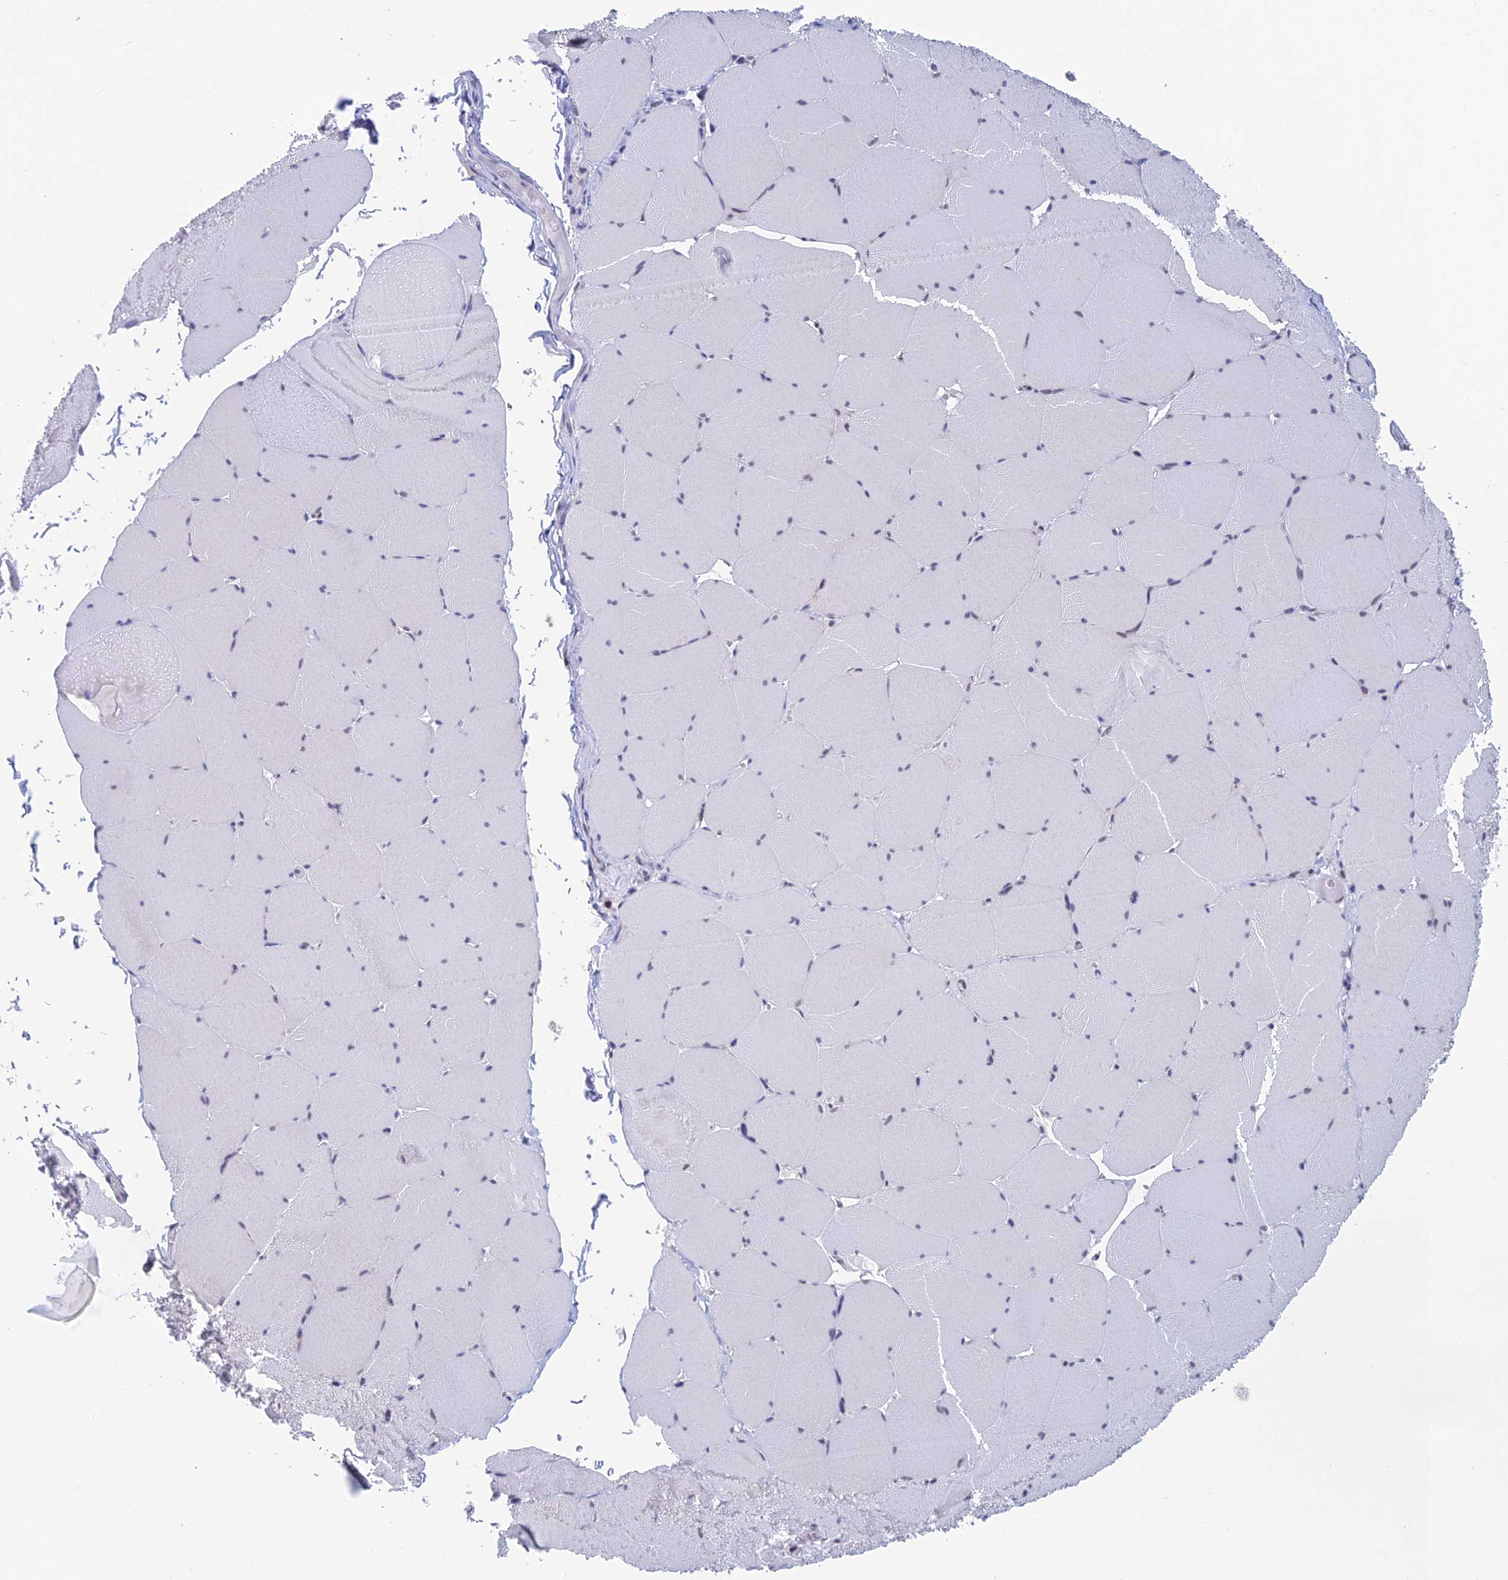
{"staining": {"intensity": "moderate", "quantity": "<25%", "location": "nuclear"}, "tissue": "skeletal muscle", "cell_type": "Myocytes", "image_type": "normal", "snomed": [{"axis": "morphology", "description": "Normal tissue, NOS"}, {"axis": "topography", "description": "Skeletal muscle"}, {"axis": "topography", "description": "Head-Neck"}], "caption": "DAB (3,3'-diaminobenzidine) immunohistochemical staining of normal human skeletal muscle reveals moderate nuclear protein positivity in approximately <25% of myocytes.", "gene": "NABP2", "patient": {"sex": "male", "age": 66}}